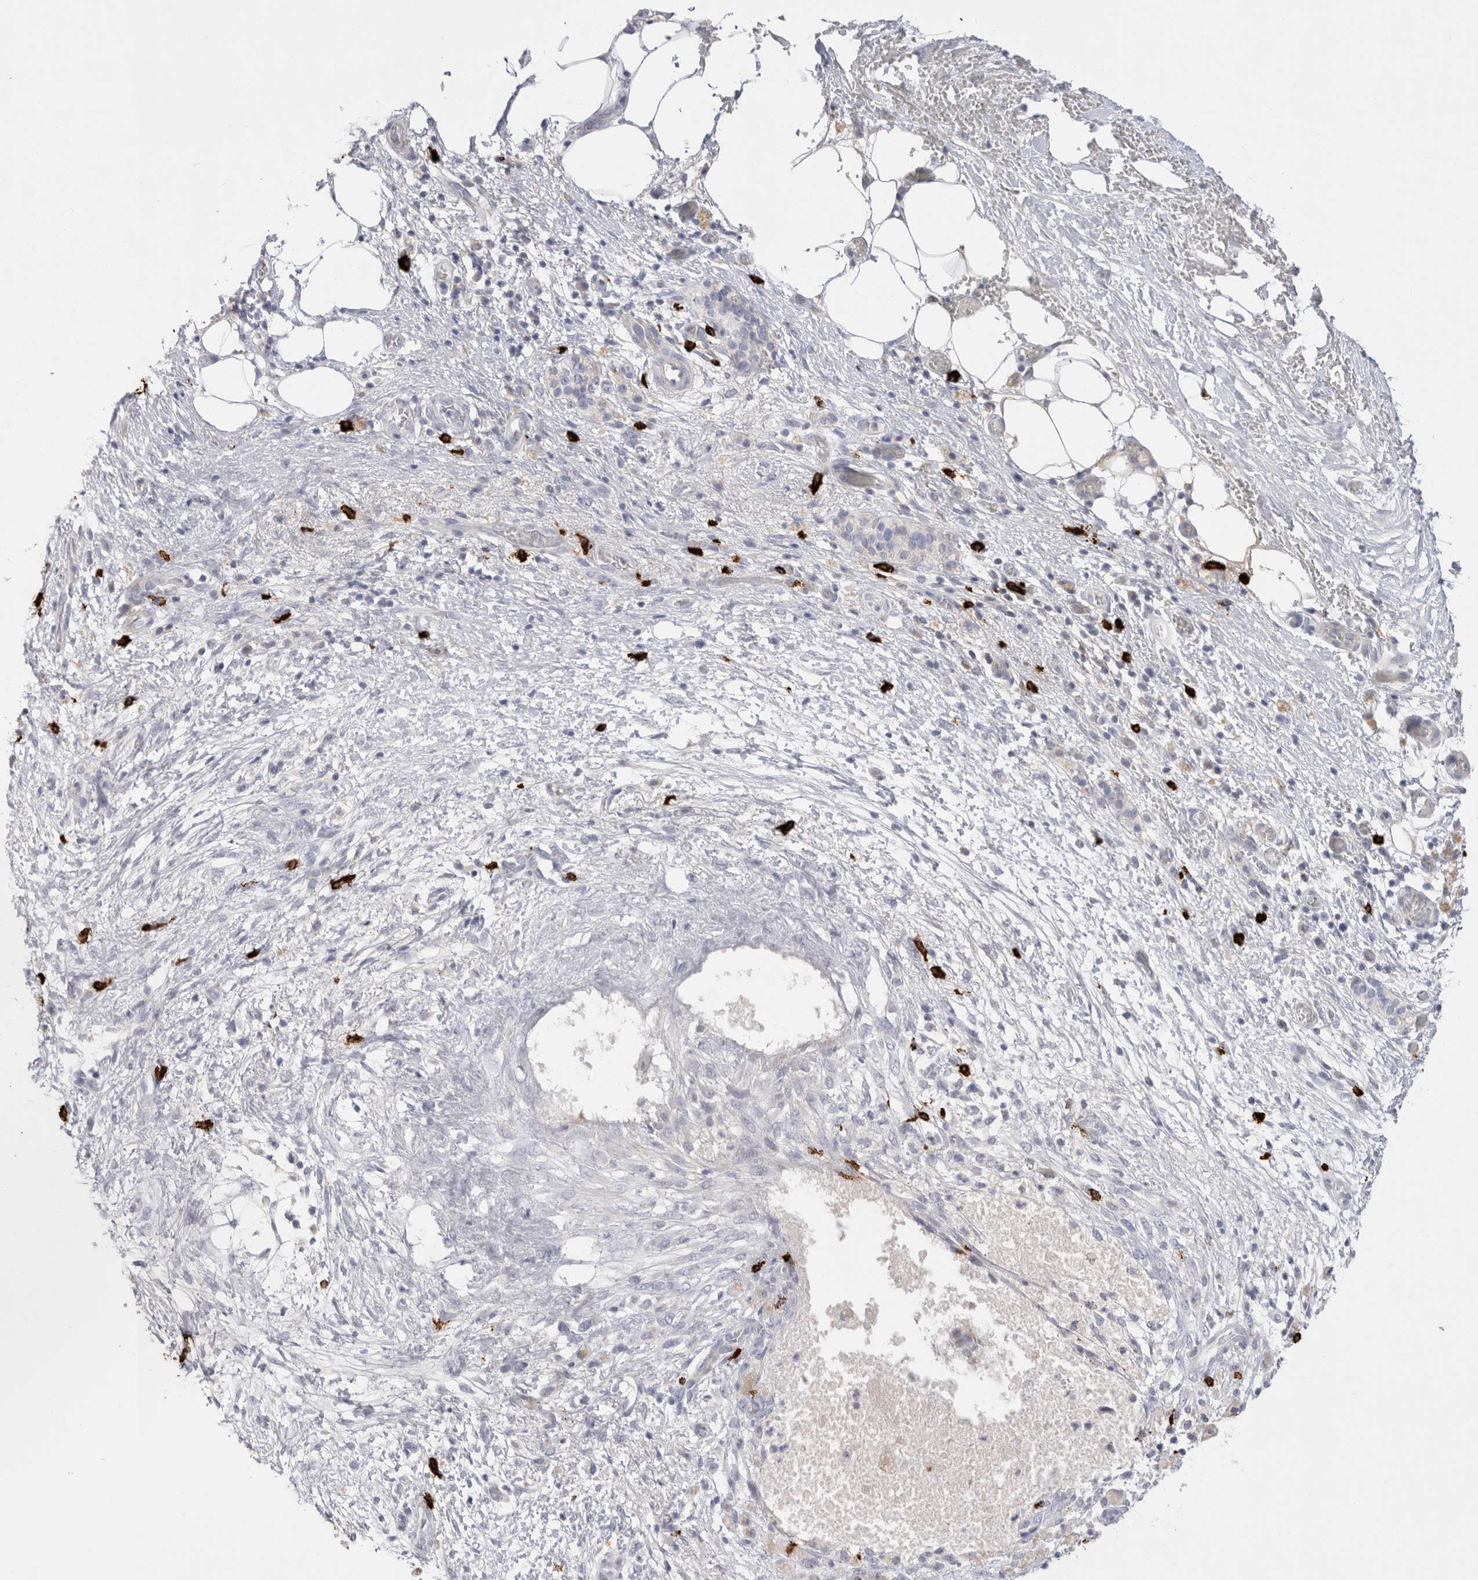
{"staining": {"intensity": "negative", "quantity": "none", "location": "none"}, "tissue": "pancreatic cancer", "cell_type": "Tumor cells", "image_type": "cancer", "snomed": [{"axis": "morphology", "description": "Adenocarcinoma, NOS"}, {"axis": "topography", "description": "Pancreas"}], "caption": "Immunohistochemical staining of pancreatic adenocarcinoma displays no significant positivity in tumor cells.", "gene": "SPINK2", "patient": {"sex": "female", "age": 78}}